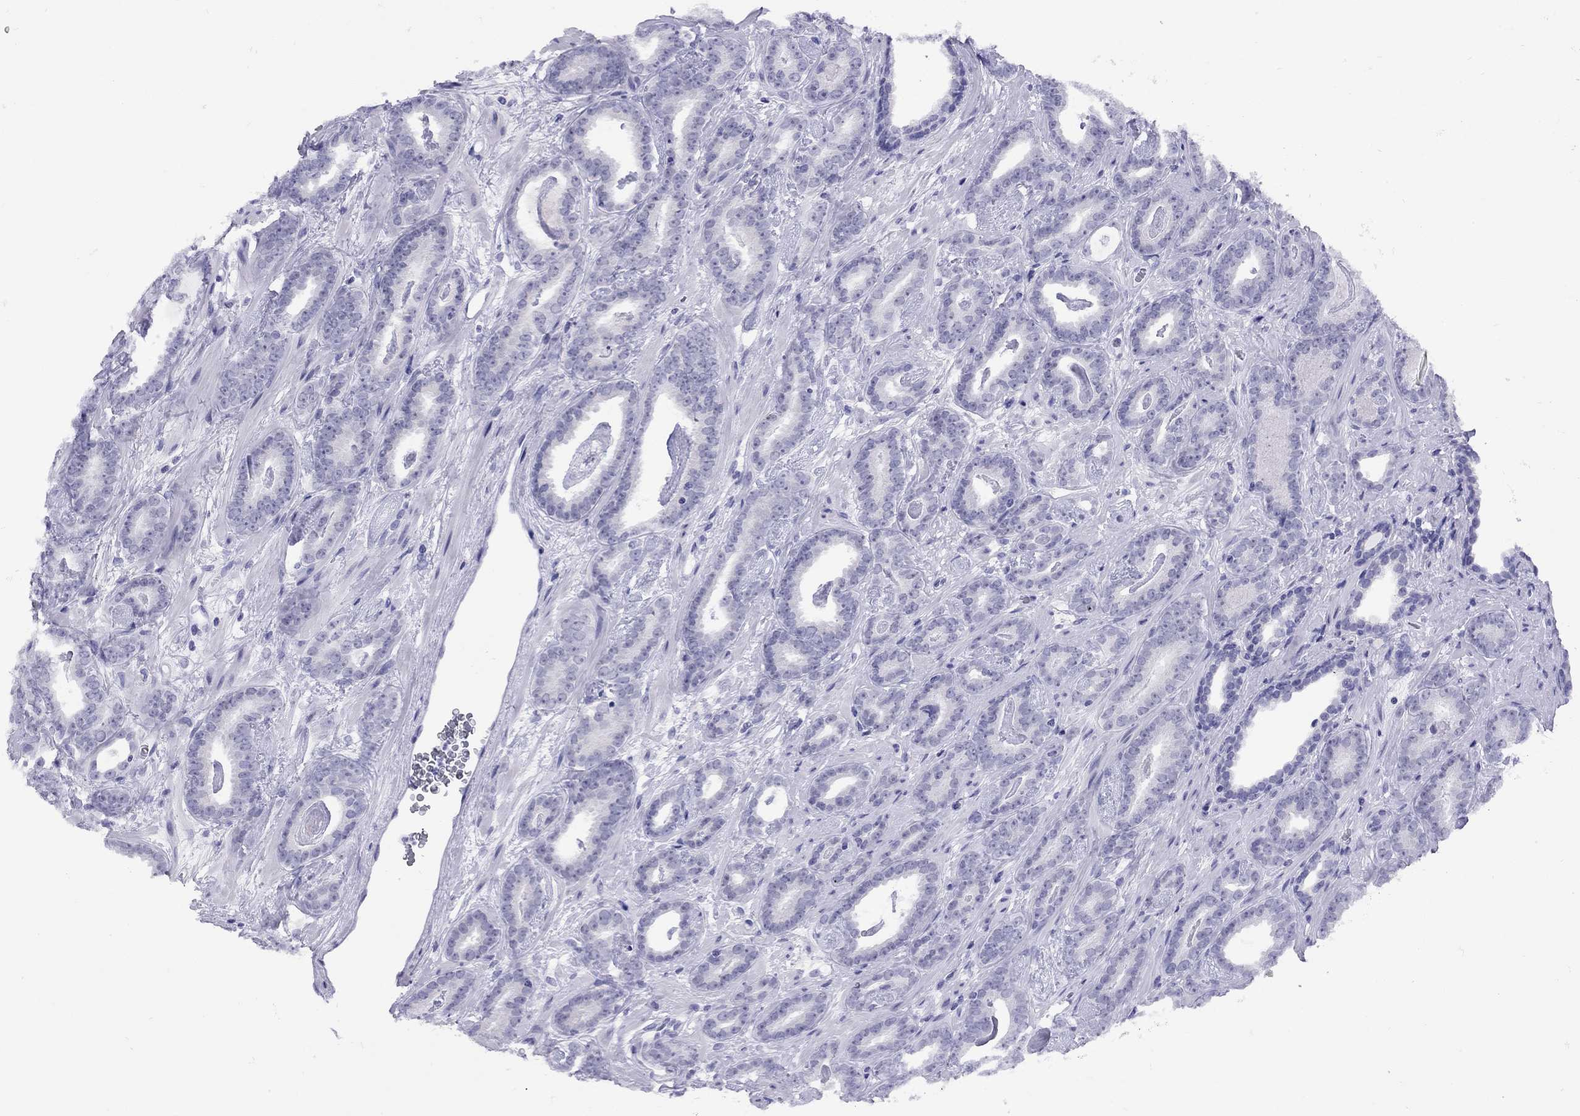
{"staining": {"intensity": "negative", "quantity": "none", "location": "none"}, "tissue": "prostate cancer", "cell_type": "Tumor cells", "image_type": "cancer", "snomed": [{"axis": "morphology", "description": "Adenocarcinoma, Medium grade"}, {"axis": "topography", "description": "Prostate and seminal vesicle, NOS"}, {"axis": "topography", "description": "Prostate"}], "caption": "Immunohistochemistry of prostate adenocarcinoma (medium-grade) reveals no staining in tumor cells. The staining is performed using DAB brown chromogen with nuclei counter-stained in using hematoxylin.", "gene": "LYAR", "patient": {"sex": "male", "age": 54}}